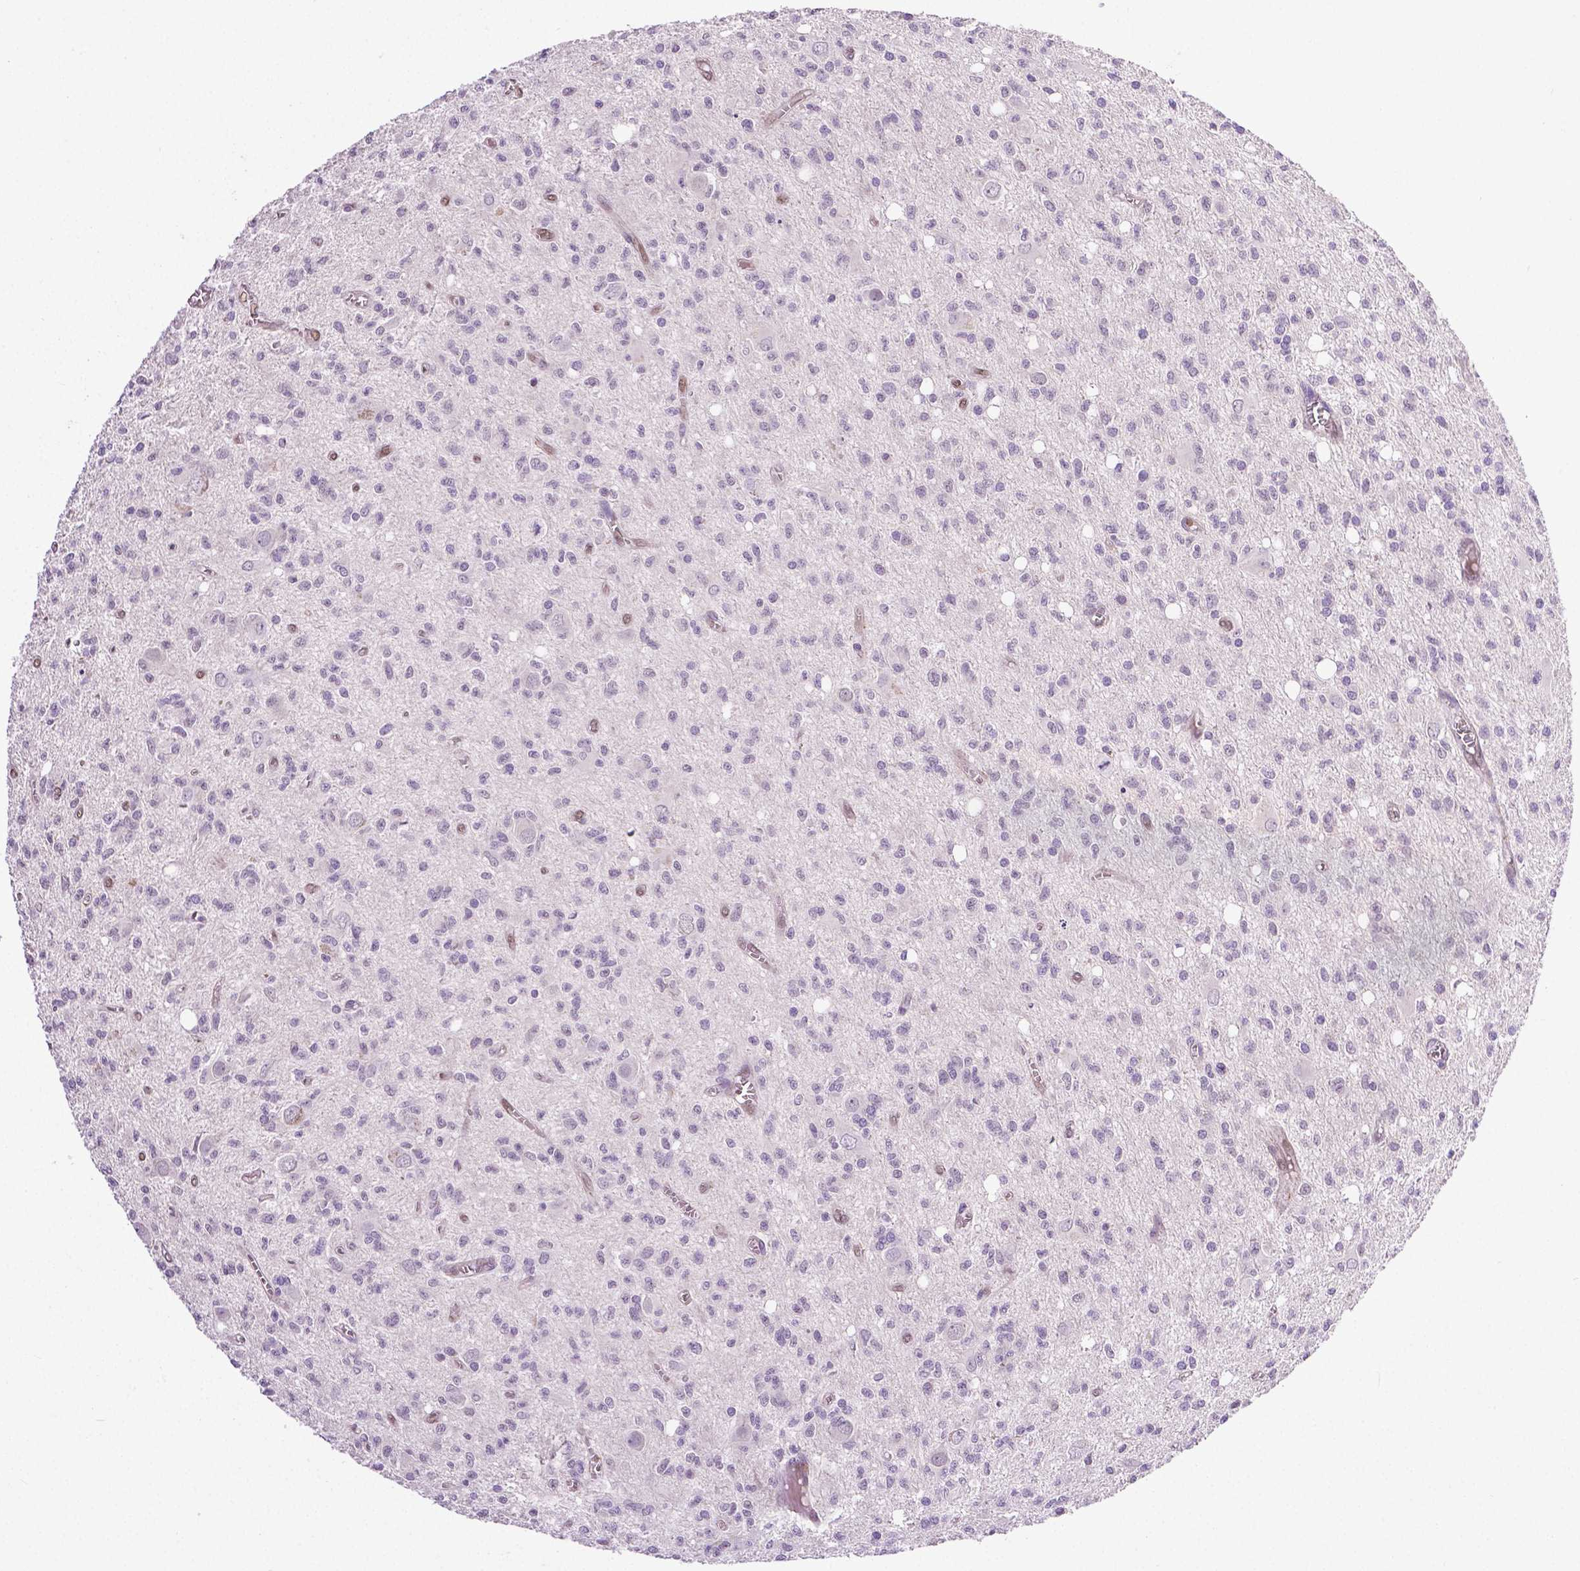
{"staining": {"intensity": "negative", "quantity": "none", "location": "none"}, "tissue": "glioma", "cell_type": "Tumor cells", "image_type": "cancer", "snomed": [{"axis": "morphology", "description": "Glioma, malignant, Low grade"}, {"axis": "topography", "description": "Brain"}], "caption": "This is an immunohistochemistry histopathology image of human low-grade glioma (malignant). There is no staining in tumor cells.", "gene": "PTGER3", "patient": {"sex": "male", "age": 64}}